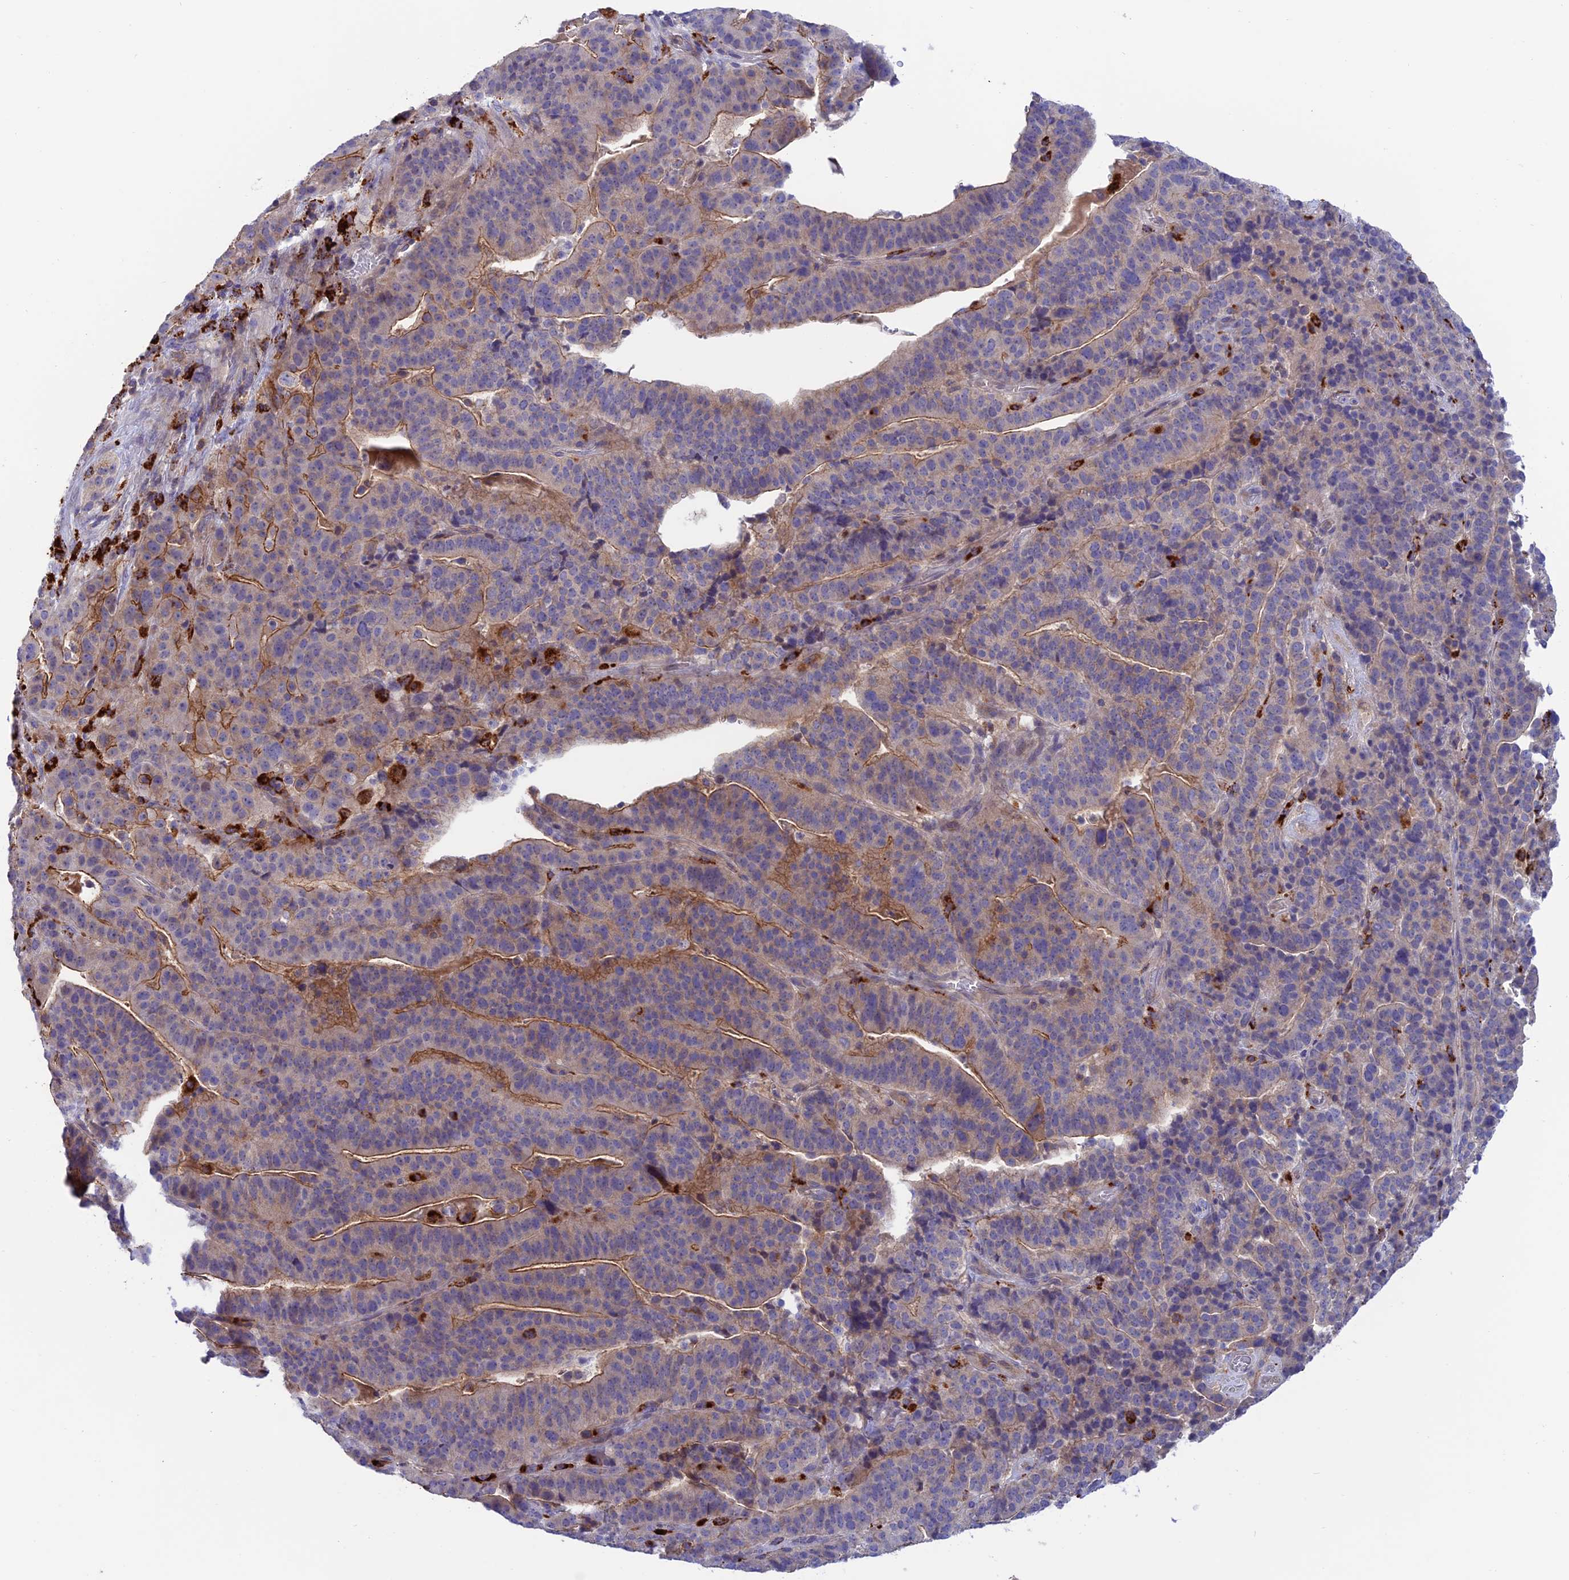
{"staining": {"intensity": "moderate", "quantity": "<25%", "location": "cytoplasmic/membranous"}, "tissue": "stomach cancer", "cell_type": "Tumor cells", "image_type": "cancer", "snomed": [{"axis": "morphology", "description": "Adenocarcinoma, NOS"}, {"axis": "topography", "description": "Stomach"}], "caption": "Immunohistochemistry (DAB (3,3'-diaminobenzidine)) staining of human stomach adenocarcinoma shows moderate cytoplasmic/membranous protein positivity in about <25% of tumor cells. (IHC, brightfield microscopy, high magnification).", "gene": "ARHGEF18", "patient": {"sex": "male", "age": 48}}